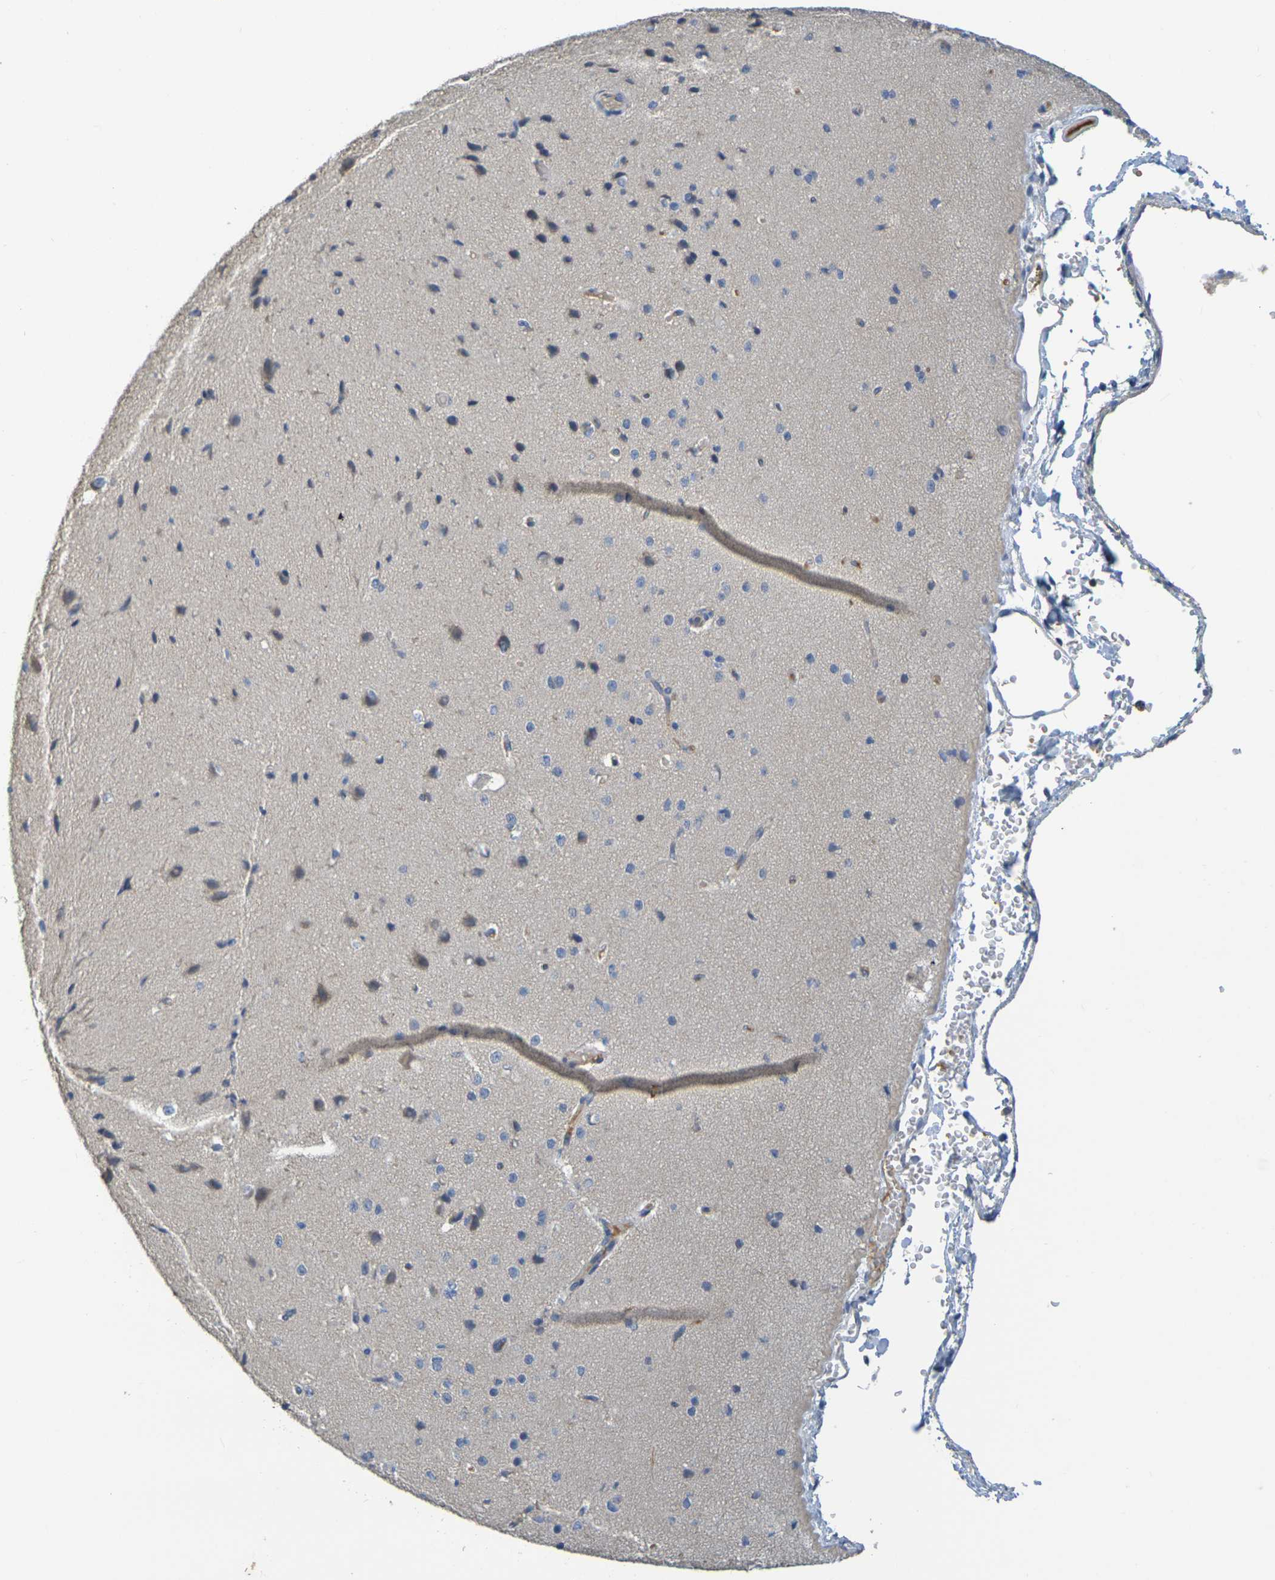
{"staining": {"intensity": "negative", "quantity": "none", "location": "none"}, "tissue": "cerebral cortex", "cell_type": "Endothelial cells", "image_type": "normal", "snomed": [{"axis": "morphology", "description": "Normal tissue, NOS"}, {"axis": "morphology", "description": "Developmental malformation"}, {"axis": "topography", "description": "Cerebral cortex"}], "caption": "DAB immunohistochemical staining of normal human cerebral cortex demonstrates no significant staining in endothelial cells. (DAB IHC, high magnification).", "gene": "C1QA", "patient": {"sex": "female", "age": 30}}